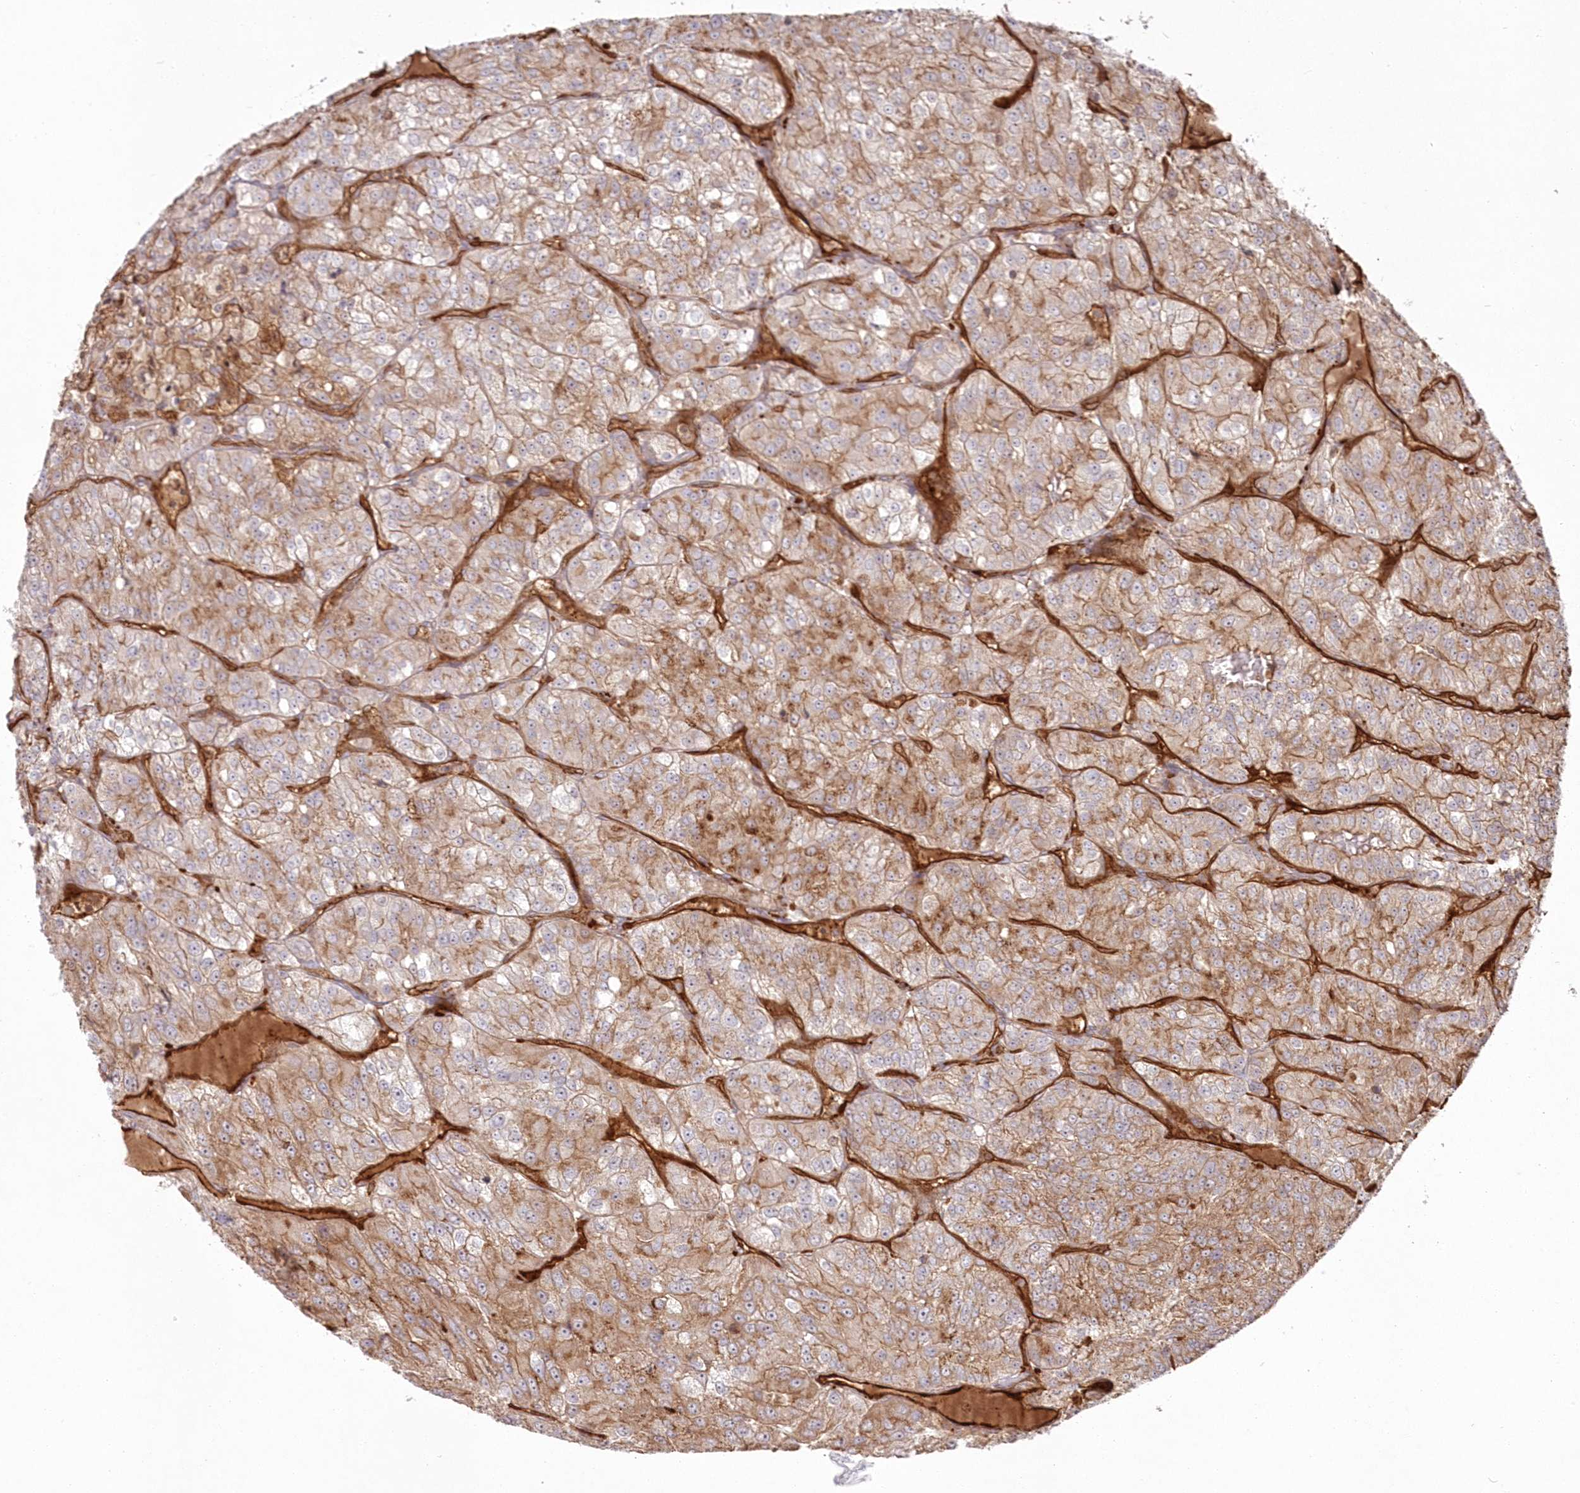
{"staining": {"intensity": "moderate", "quantity": "25%-75%", "location": "cytoplasmic/membranous"}, "tissue": "renal cancer", "cell_type": "Tumor cells", "image_type": "cancer", "snomed": [{"axis": "morphology", "description": "Adenocarcinoma, NOS"}, {"axis": "topography", "description": "Kidney"}], "caption": "Tumor cells exhibit medium levels of moderate cytoplasmic/membranous expression in about 25%-75% of cells in renal cancer (adenocarcinoma). The staining is performed using DAB (3,3'-diaminobenzidine) brown chromogen to label protein expression. The nuclei are counter-stained blue using hematoxylin.", "gene": "RGCC", "patient": {"sex": "female", "age": 63}}